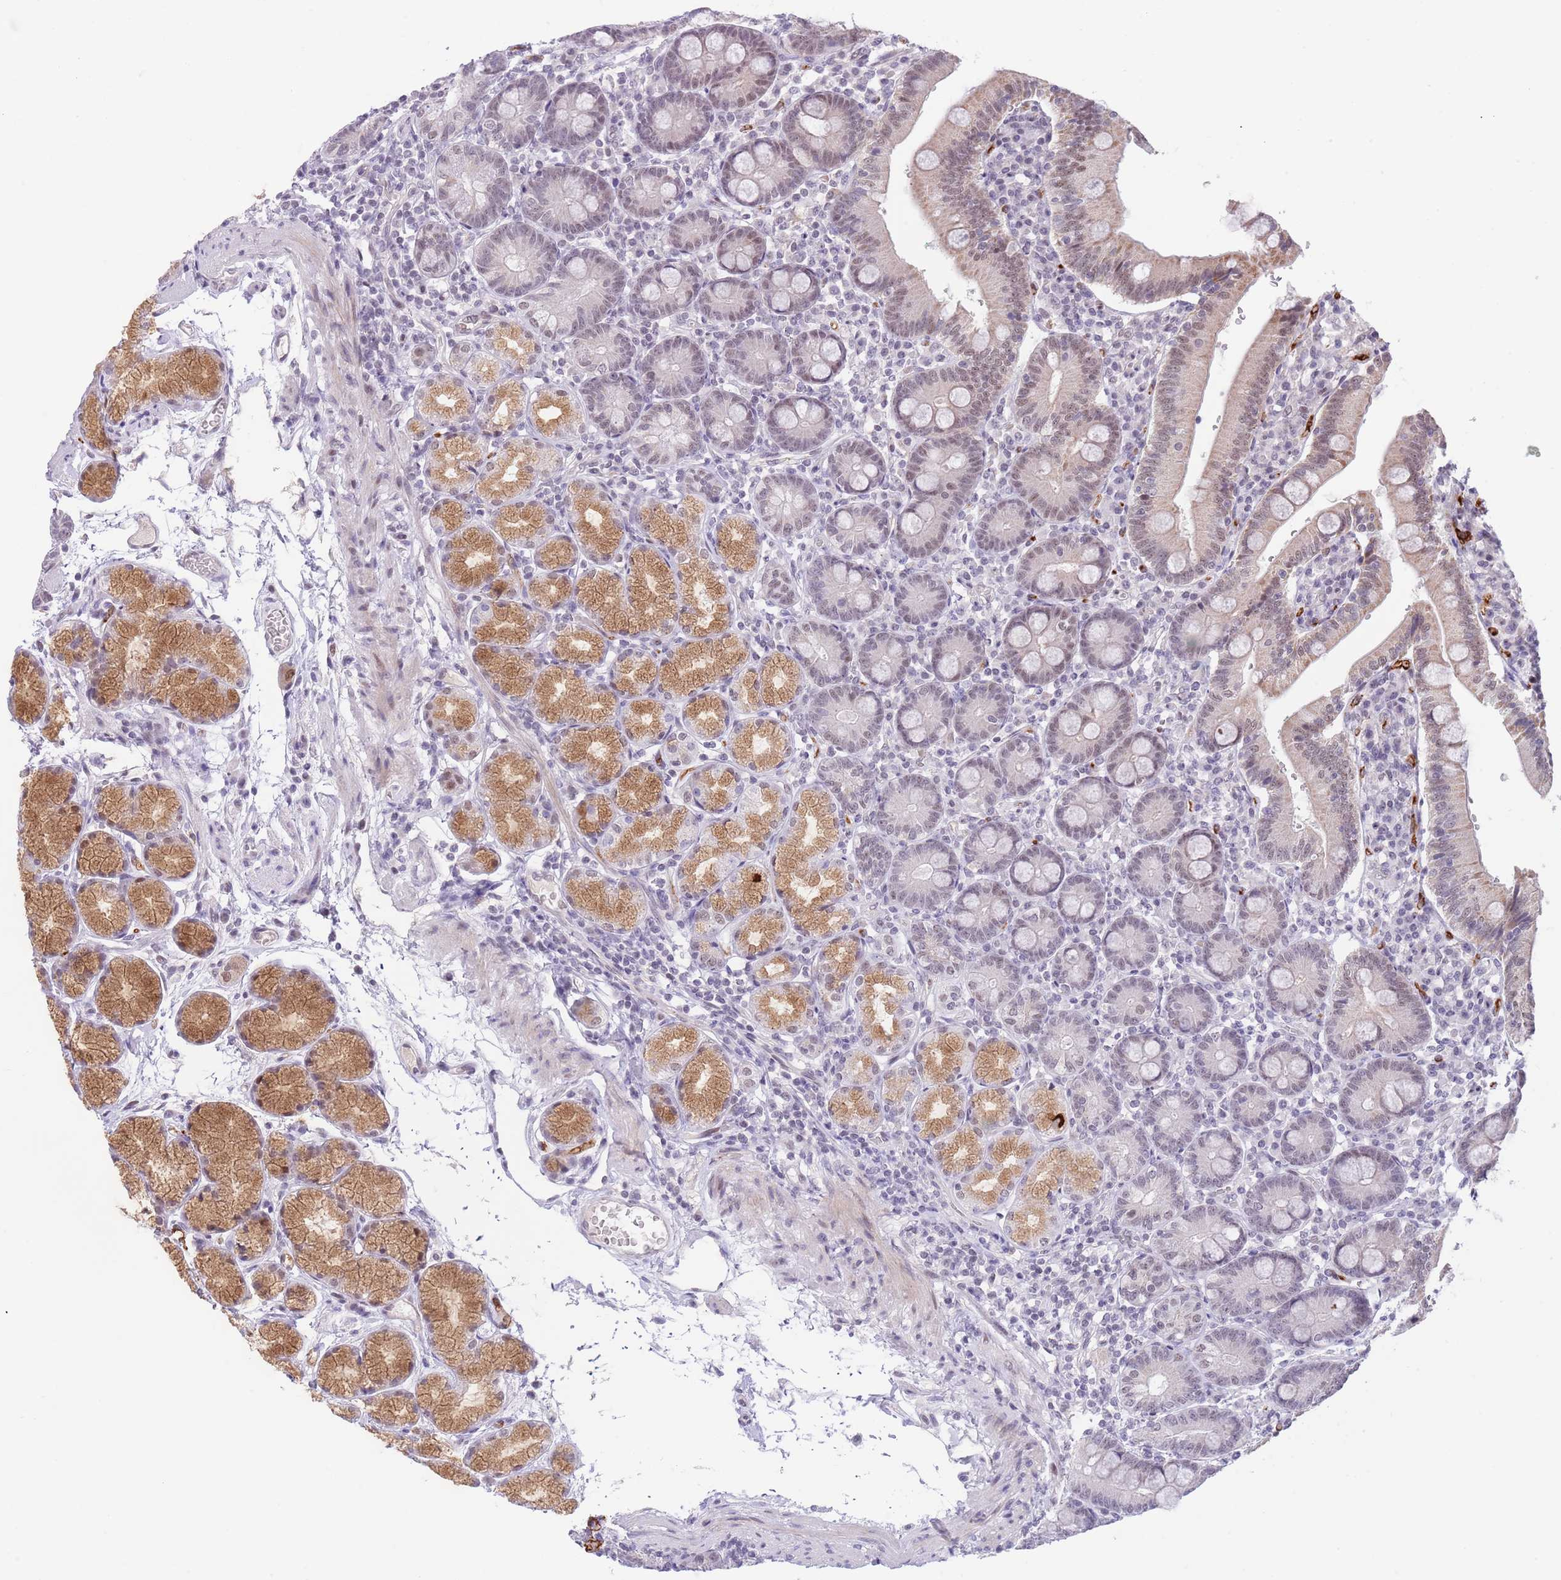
{"staining": {"intensity": "moderate", "quantity": "25%-75%", "location": "cytoplasmic/membranous,nuclear"}, "tissue": "duodenum", "cell_type": "Glandular cells", "image_type": "normal", "snomed": [{"axis": "morphology", "description": "Normal tissue, NOS"}, {"axis": "topography", "description": "Duodenum"}], "caption": "Brown immunohistochemical staining in normal duodenum shows moderate cytoplasmic/membranous,nuclear positivity in approximately 25%-75% of glandular cells.", "gene": "RFX1", "patient": {"sex": "female", "age": 67}}